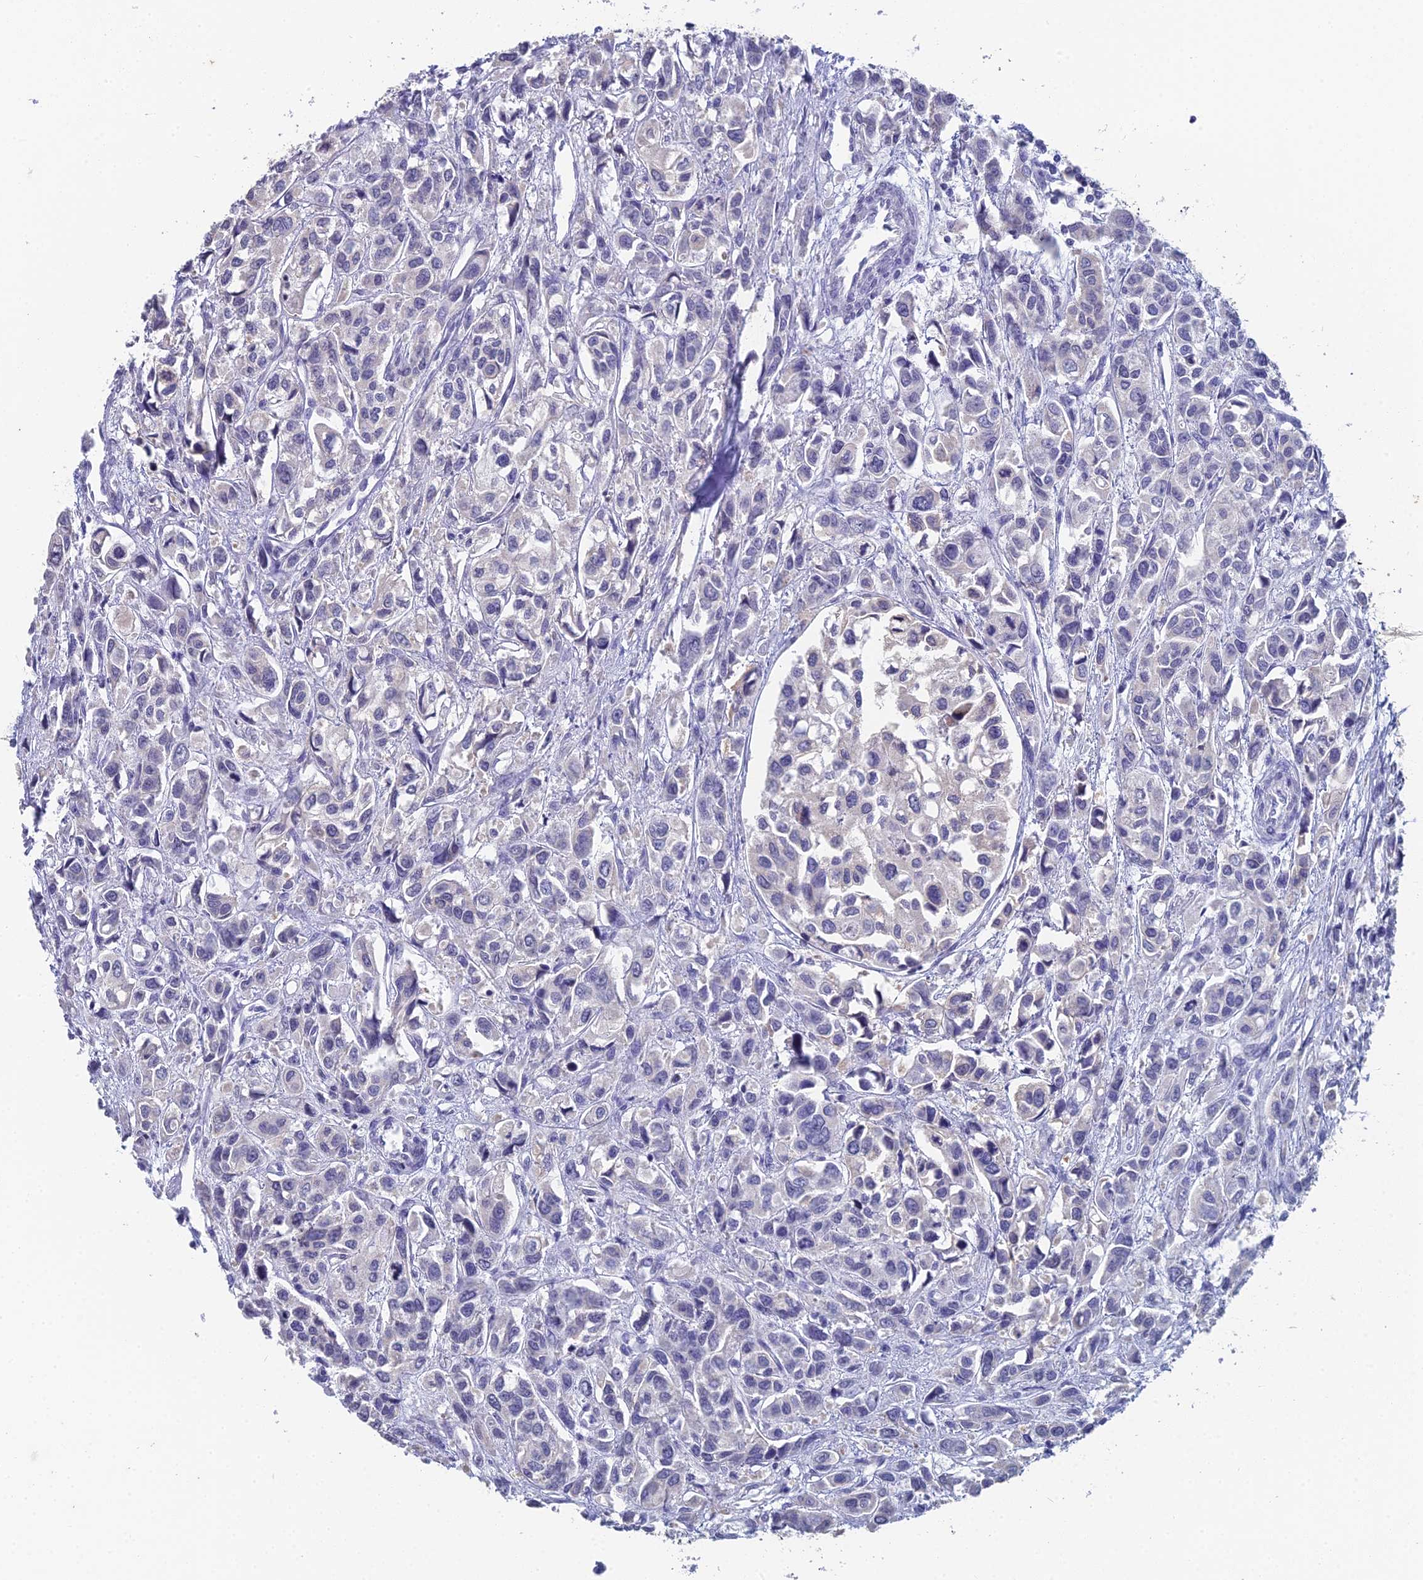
{"staining": {"intensity": "negative", "quantity": "none", "location": "none"}, "tissue": "urothelial cancer", "cell_type": "Tumor cells", "image_type": "cancer", "snomed": [{"axis": "morphology", "description": "Urothelial carcinoma, High grade"}, {"axis": "topography", "description": "Urinary bladder"}], "caption": "Tumor cells show no significant protein expression in urothelial cancer. (Stains: DAB IHC with hematoxylin counter stain, Microscopy: brightfield microscopy at high magnification).", "gene": "PRR22", "patient": {"sex": "male", "age": 67}}